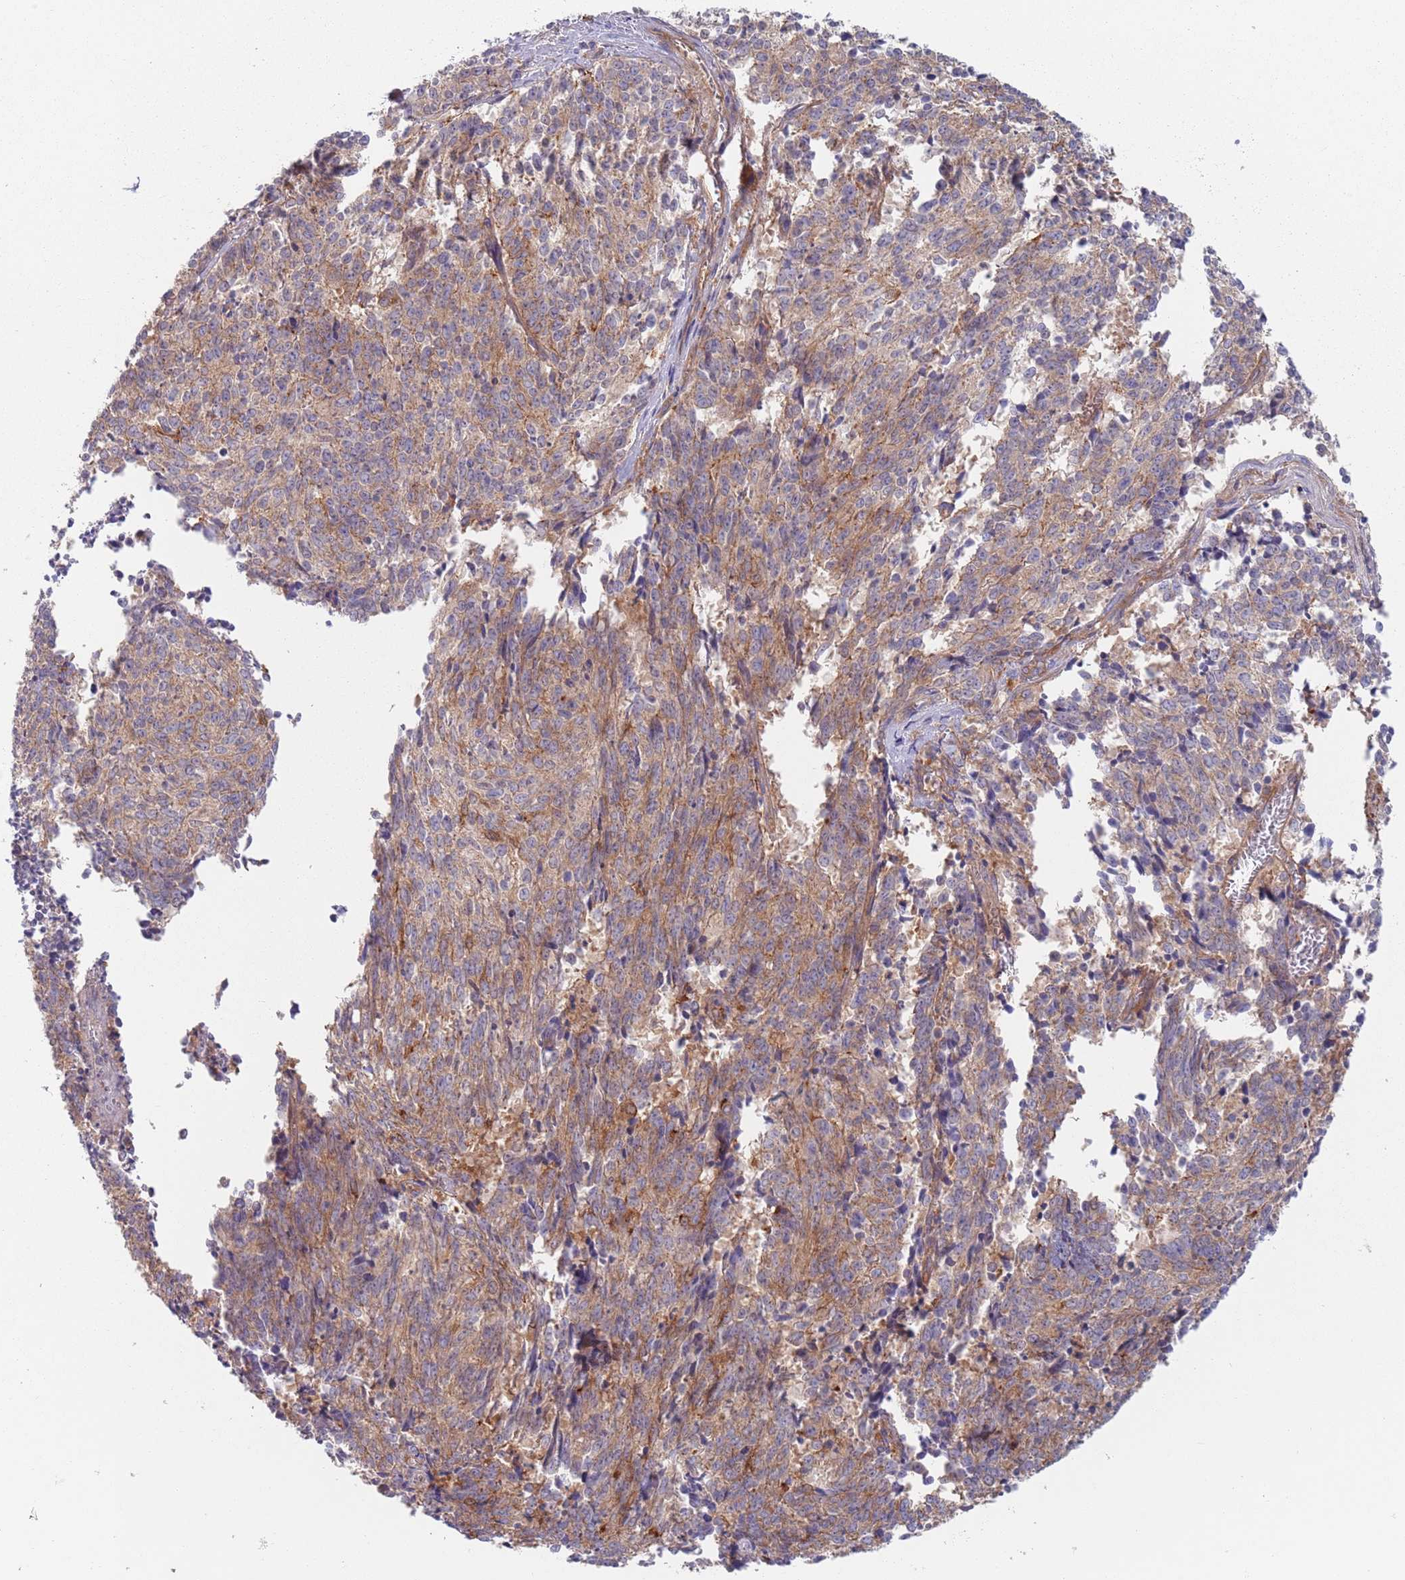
{"staining": {"intensity": "moderate", "quantity": ">75%", "location": "cytoplasmic/membranous"}, "tissue": "cervical cancer", "cell_type": "Tumor cells", "image_type": "cancer", "snomed": [{"axis": "morphology", "description": "Squamous cell carcinoma, NOS"}, {"axis": "topography", "description": "Cervix"}], "caption": "Immunohistochemical staining of human cervical cancer (squamous cell carcinoma) exhibits moderate cytoplasmic/membranous protein expression in approximately >75% of tumor cells. Immunohistochemistry (ihc) stains the protein of interest in brown and the nuclei are stained blue.", "gene": "APPL2", "patient": {"sex": "female", "age": 29}}